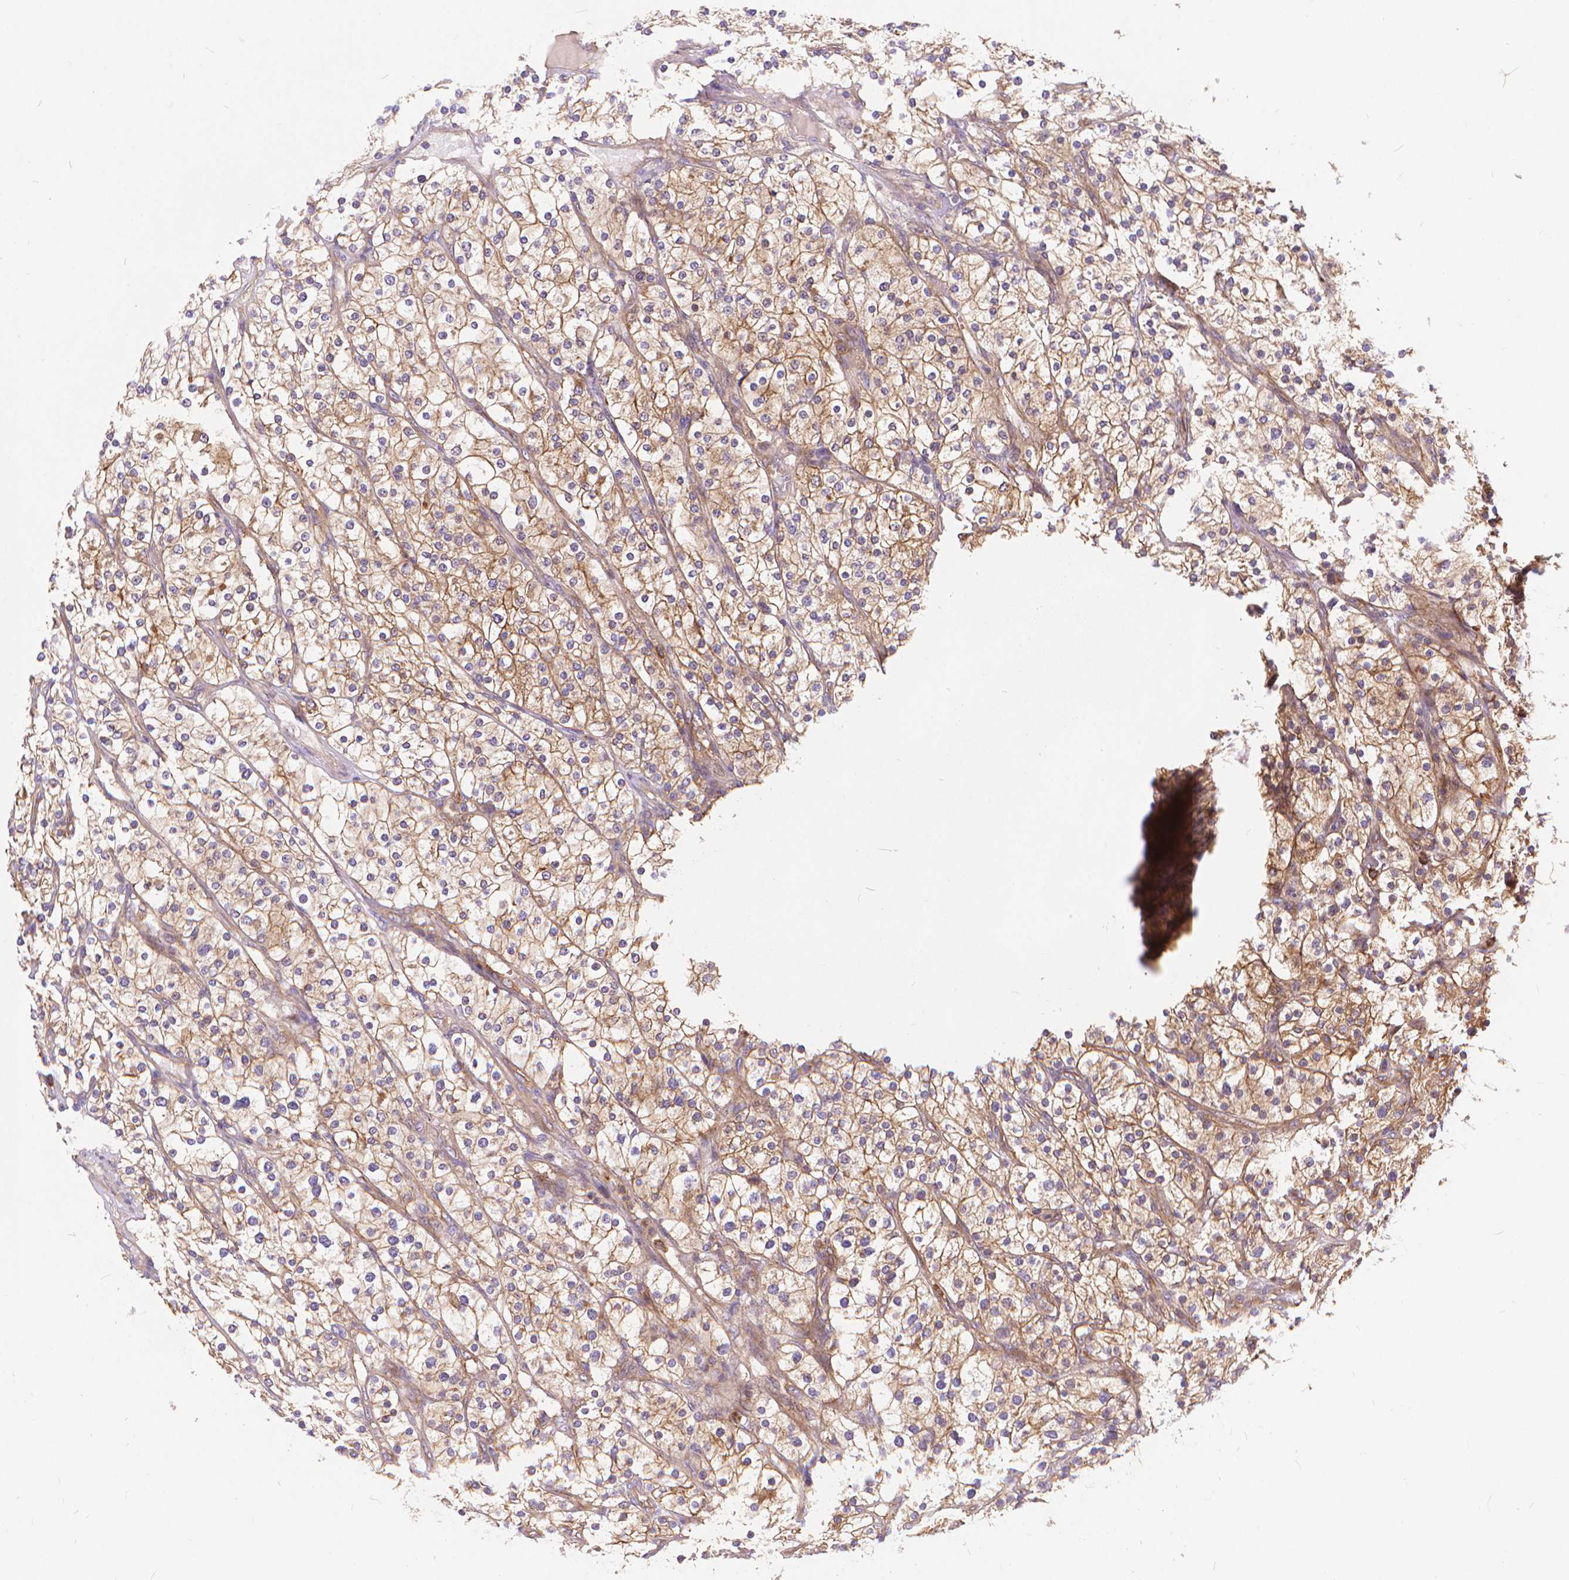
{"staining": {"intensity": "weak", "quantity": ">75%", "location": "cytoplasmic/membranous"}, "tissue": "renal cancer", "cell_type": "Tumor cells", "image_type": "cancer", "snomed": [{"axis": "morphology", "description": "Adenocarcinoma, NOS"}, {"axis": "topography", "description": "Kidney"}], "caption": "IHC micrograph of human renal cancer stained for a protein (brown), which exhibits low levels of weak cytoplasmic/membranous positivity in approximately >75% of tumor cells.", "gene": "ARAP1", "patient": {"sex": "male", "age": 80}}